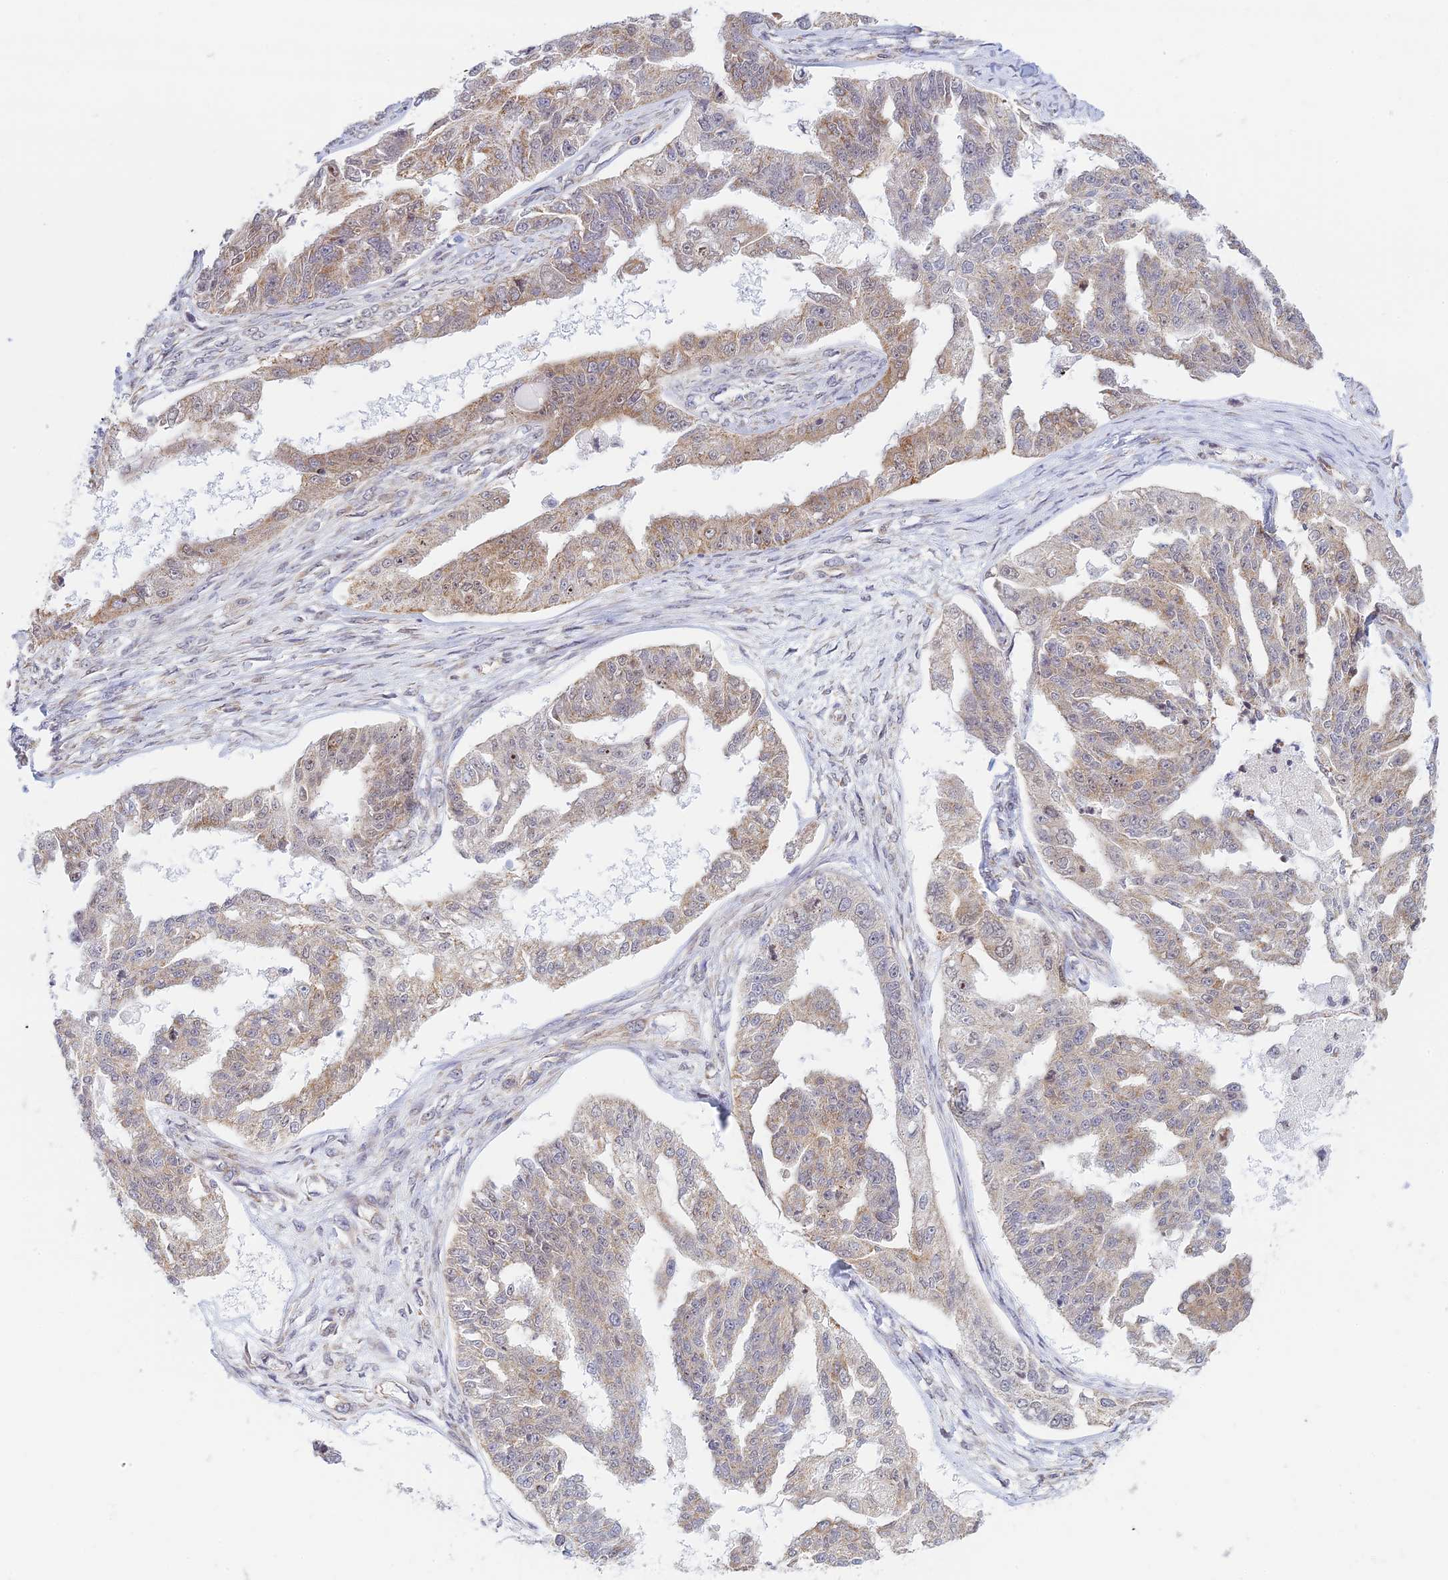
{"staining": {"intensity": "weak", "quantity": "25%-75%", "location": "cytoplasmic/membranous"}, "tissue": "ovarian cancer", "cell_type": "Tumor cells", "image_type": "cancer", "snomed": [{"axis": "morphology", "description": "Cystadenocarcinoma, serous, NOS"}, {"axis": "topography", "description": "Ovary"}], "caption": "A high-resolution photomicrograph shows immunohistochemistry (IHC) staining of serous cystadenocarcinoma (ovarian), which demonstrates weak cytoplasmic/membranous positivity in approximately 25%-75% of tumor cells.", "gene": "HOOK2", "patient": {"sex": "female", "age": 58}}